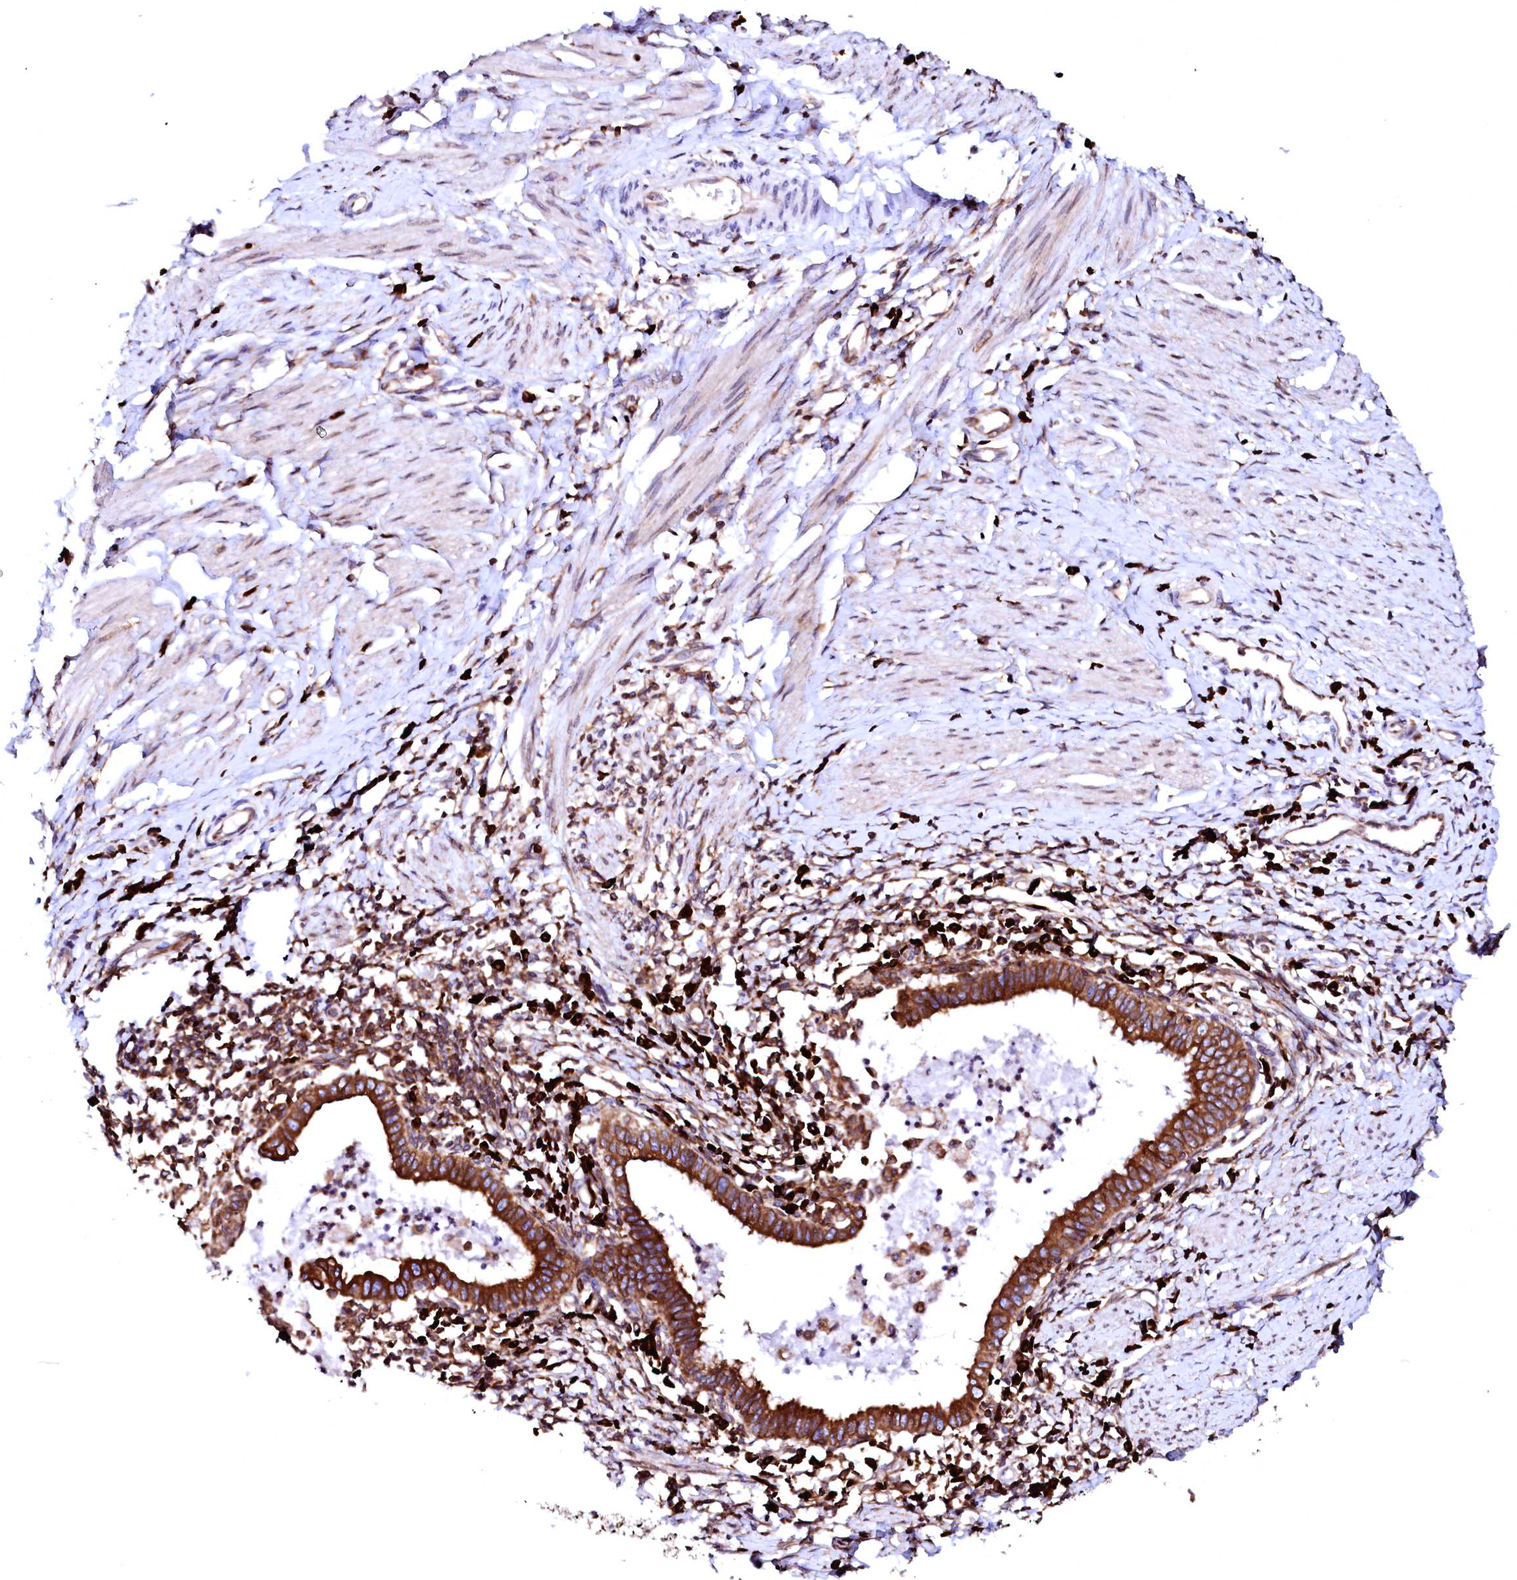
{"staining": {"intensity": "strong", "quantity": ">75%", "location": "cytoplasmic/membranous"}, "tissue": "cervical cancer", "cell_type": "Tumor cells", "image_type": "cancer", "snomed": [{"axis": "morphology", "description": "Adenocarcinoma, NOS"}, {"axis": "topography", "description": "Cervix"}], "caption": "This histopathology image demonstrates IHC staining of human cervical adenocarcinoma, with high strong cytoplasmic/membranous expression in approximately >75% of tumor cells.", "gene": "DERL1", "patient": {"sex": "female", "age": 36}}